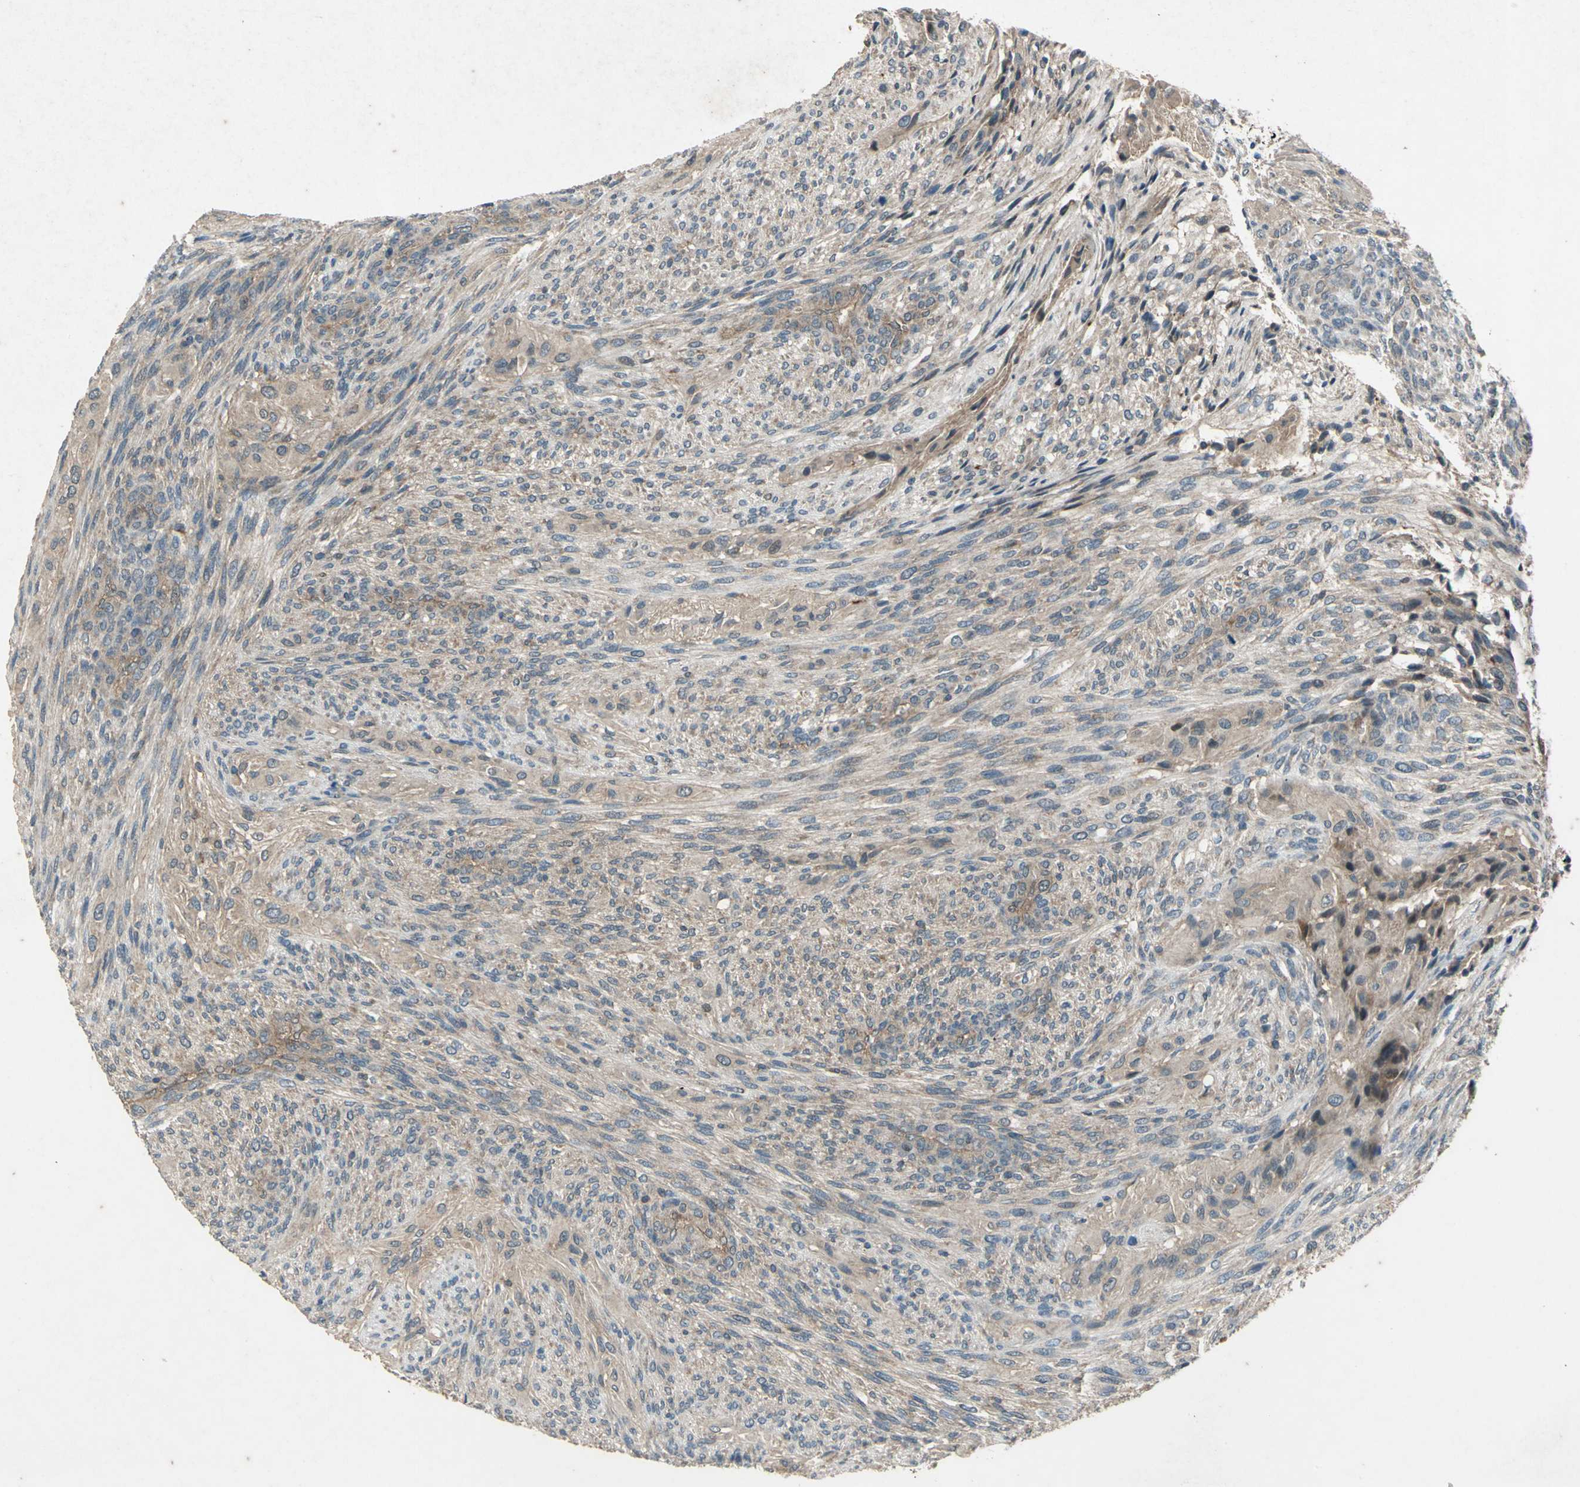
{"staining": {"intensity": "weak", "quantity": "25%-75%", "location": "cytoplasmic/membranous"}, "tissue": "glioma", "cell_type": "Tumor cells", "image_type": "cancer", "snomed": [{"axis": "morphology", "description": "Glioma, malignant, High grade"}, {"axis": "topography", "description": "Cerebral cortex"}], "caption": "A high-resolution image shows immunohistochemistry staining of malignant glioma (high-grade), which exhibits weak cytoplasmic/membranous positivity in approximately 25%-75% of tumor cells.", "gene": "EMCN", "patient": {"sex": "female", "age": 55}}